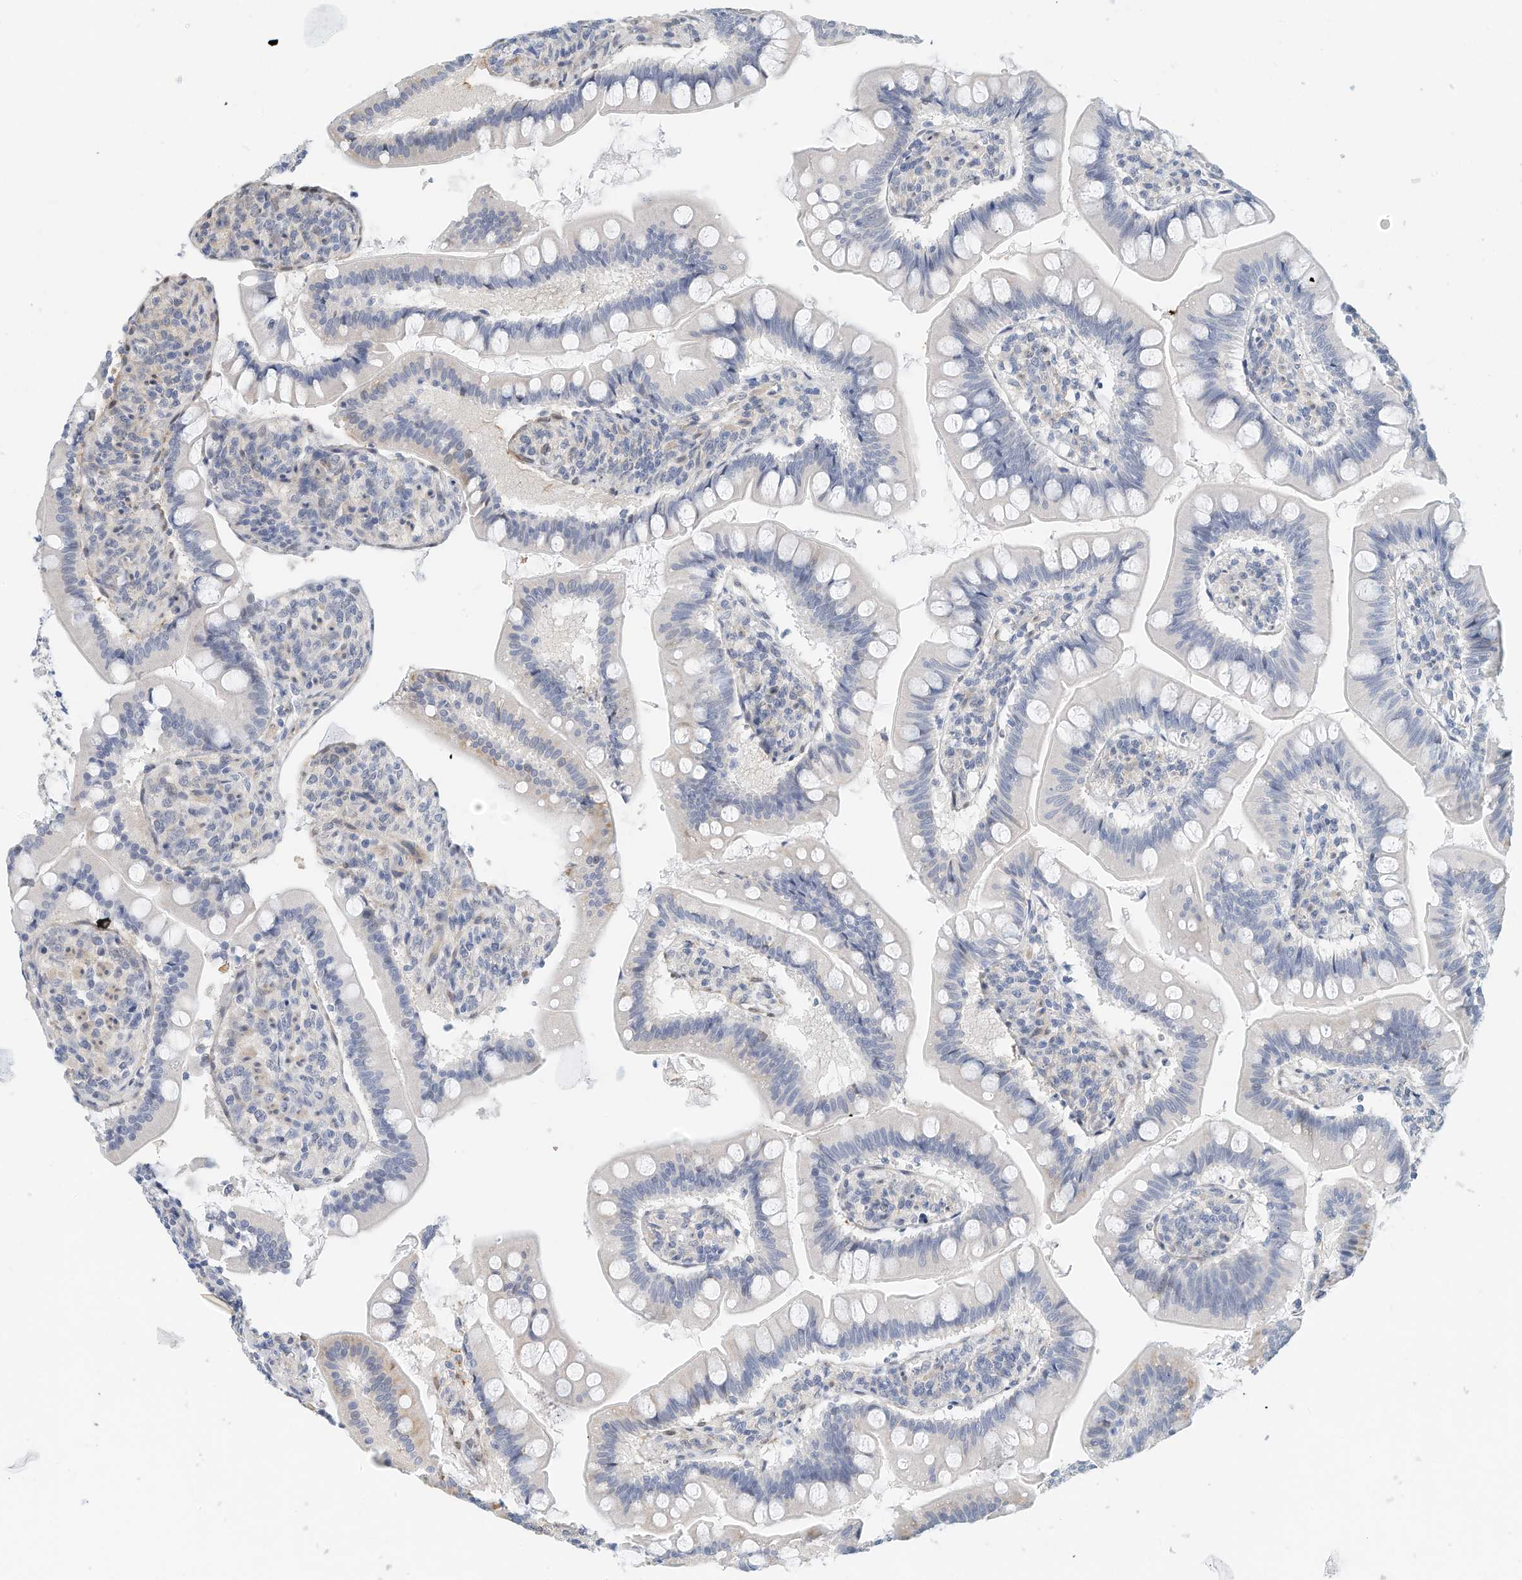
{"staining": {"intensity": "negative", "quantity": "none", "location": "none"}, "tissue": "small intestine", "cell_type": "Glandular cells", "image_type": "normal", "snomed": [{"axis": "morphology", "description": "Normal tissue, NOS"}, {"axis": "topography", "description": "Small intestine"}], "caption": "An image of human small intestine is negative for staining in glandular cells. (DAB immunohistochemistry (IHC) with hematoxylin counter stain).", "gene": "ARHGAP28", "patient": {"sex": "male", "age": 7}}